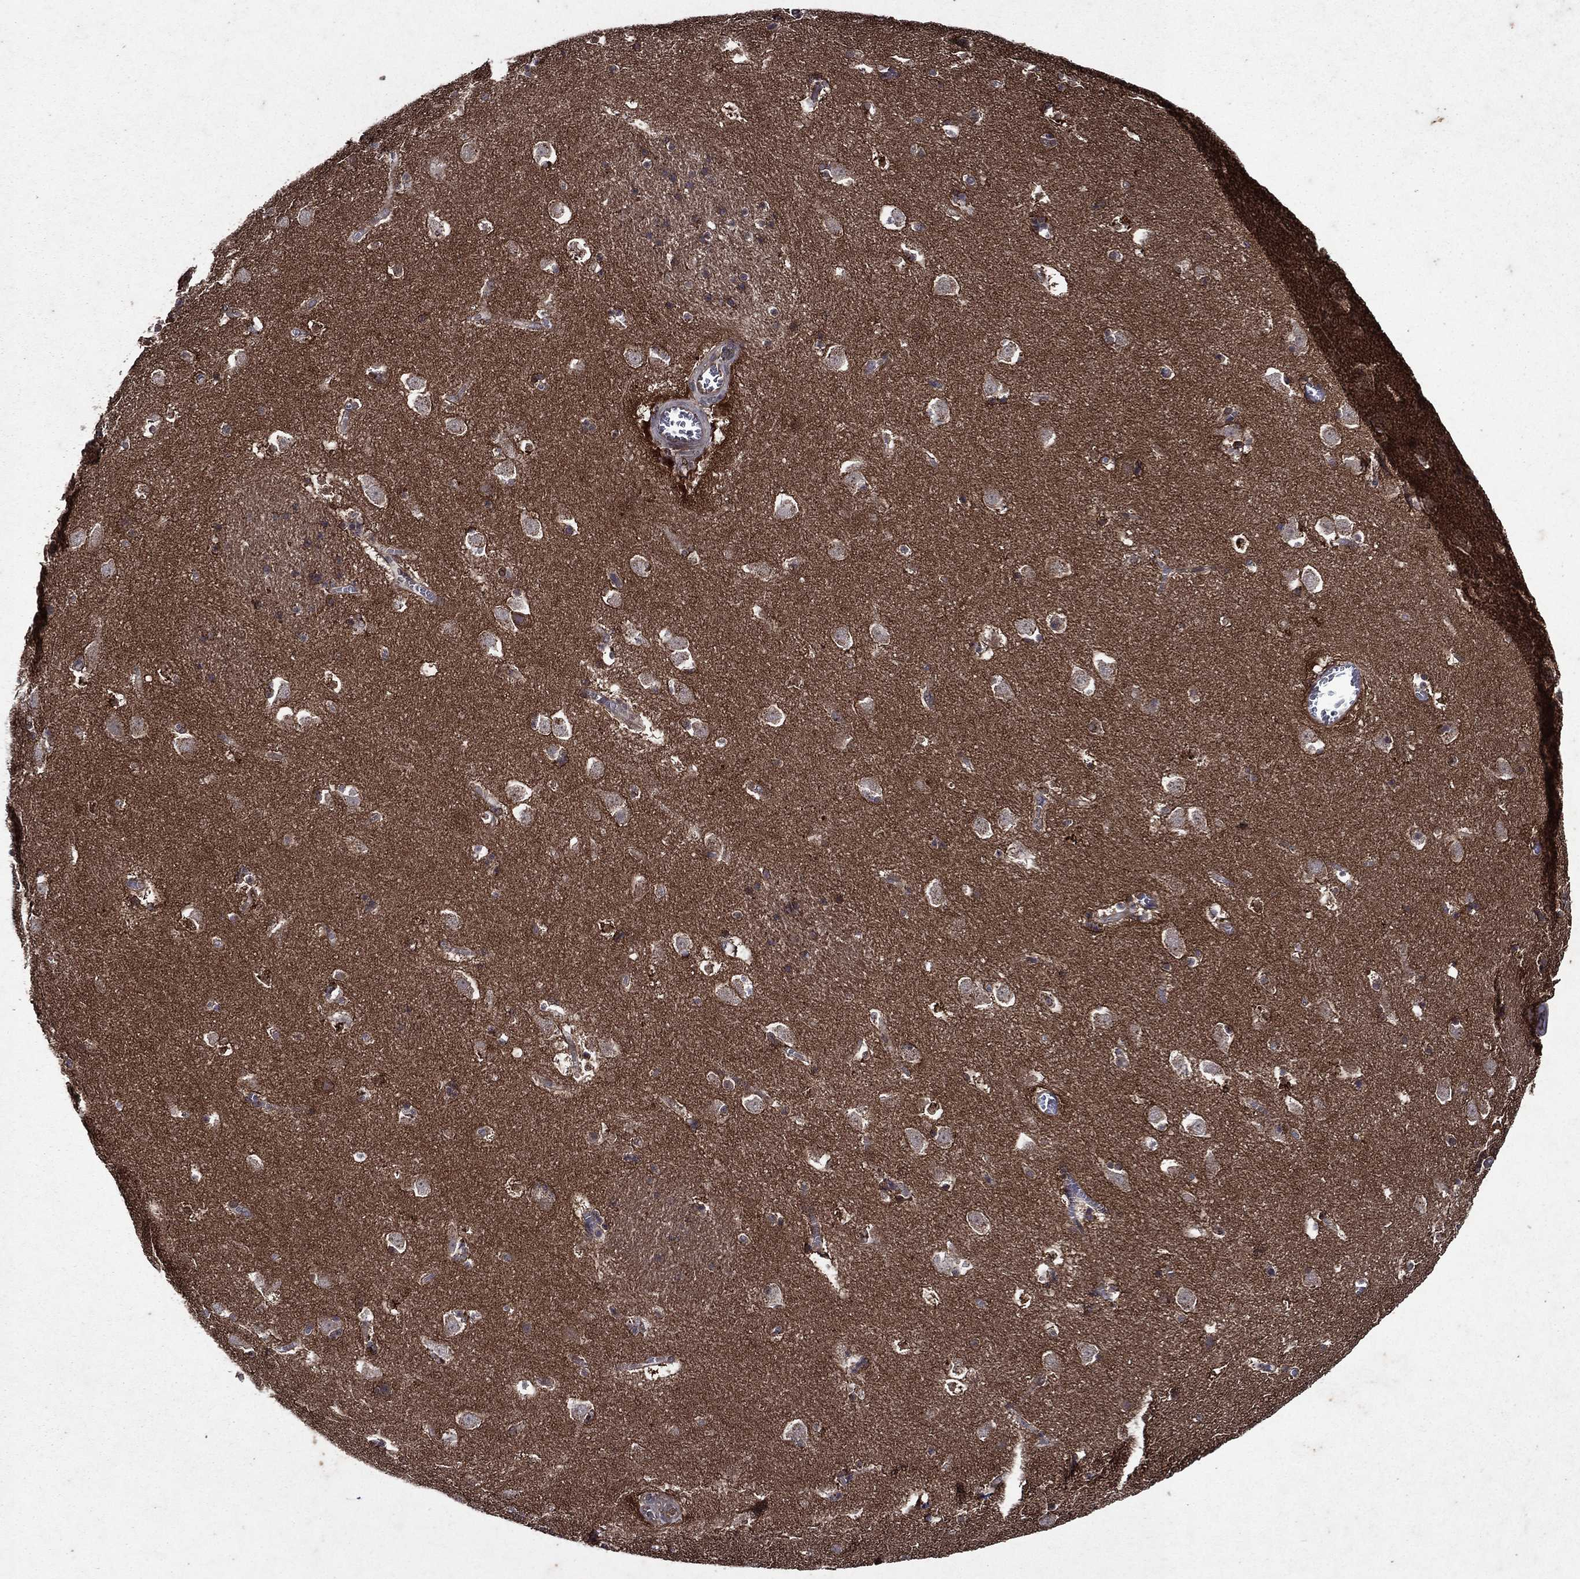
{"staining": {"intensity": "negative", "quantity": "none", "location": "none"}, "tissue": "caudate", "cell_type": "Glial cells", "image_type": "normal", "snomed": [{"axis": "morphology", "description": "Normal tissue, NOS"}, {"axis": "topography", "description": "Lateral ventricle wall"}], "caption": "Human caudate stained for a protein using immunohistochemistry (IHC) displays no staining in glial cells.", "gene": "EIF2B4", "patient": {"sex": "female", "age": 42}}